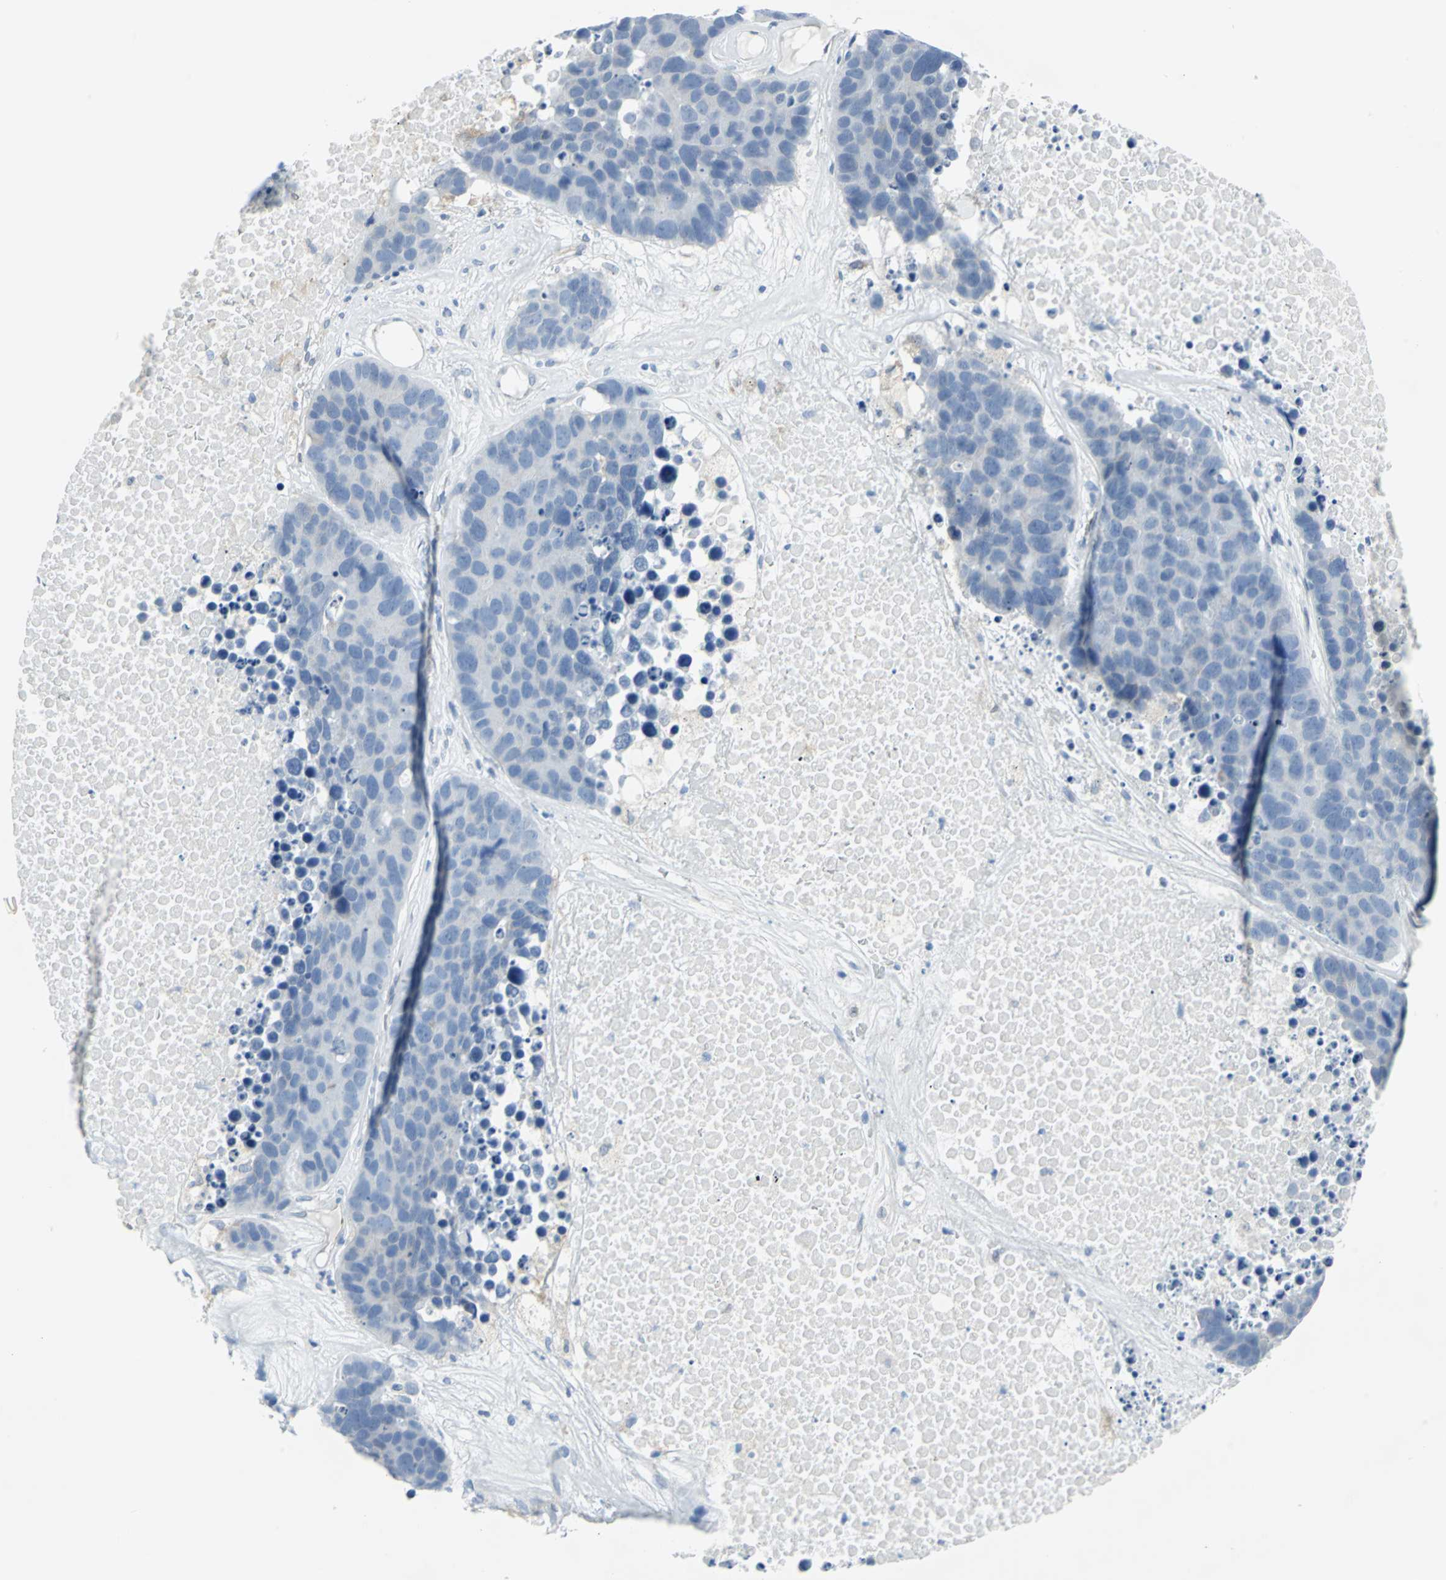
{"staining": {"intensity": "negative", "quantity": "none", "location": "none"}, "tissue": "carcinoid", "cell_type": "Tumor cells", "image_type": "cancer", "snomed": [{"axis": "morphology", "description": "Carcinoid, malignant, NOS"}, {"axis": "topography", "description": "Lung"}], "caption": "This is a photomicrograph of immunohistochemistry staining of carcinoid, which shows no expression in tumor cells.", "gene": "CYB5A", "patient": {"sex": "male", "age": 60}}